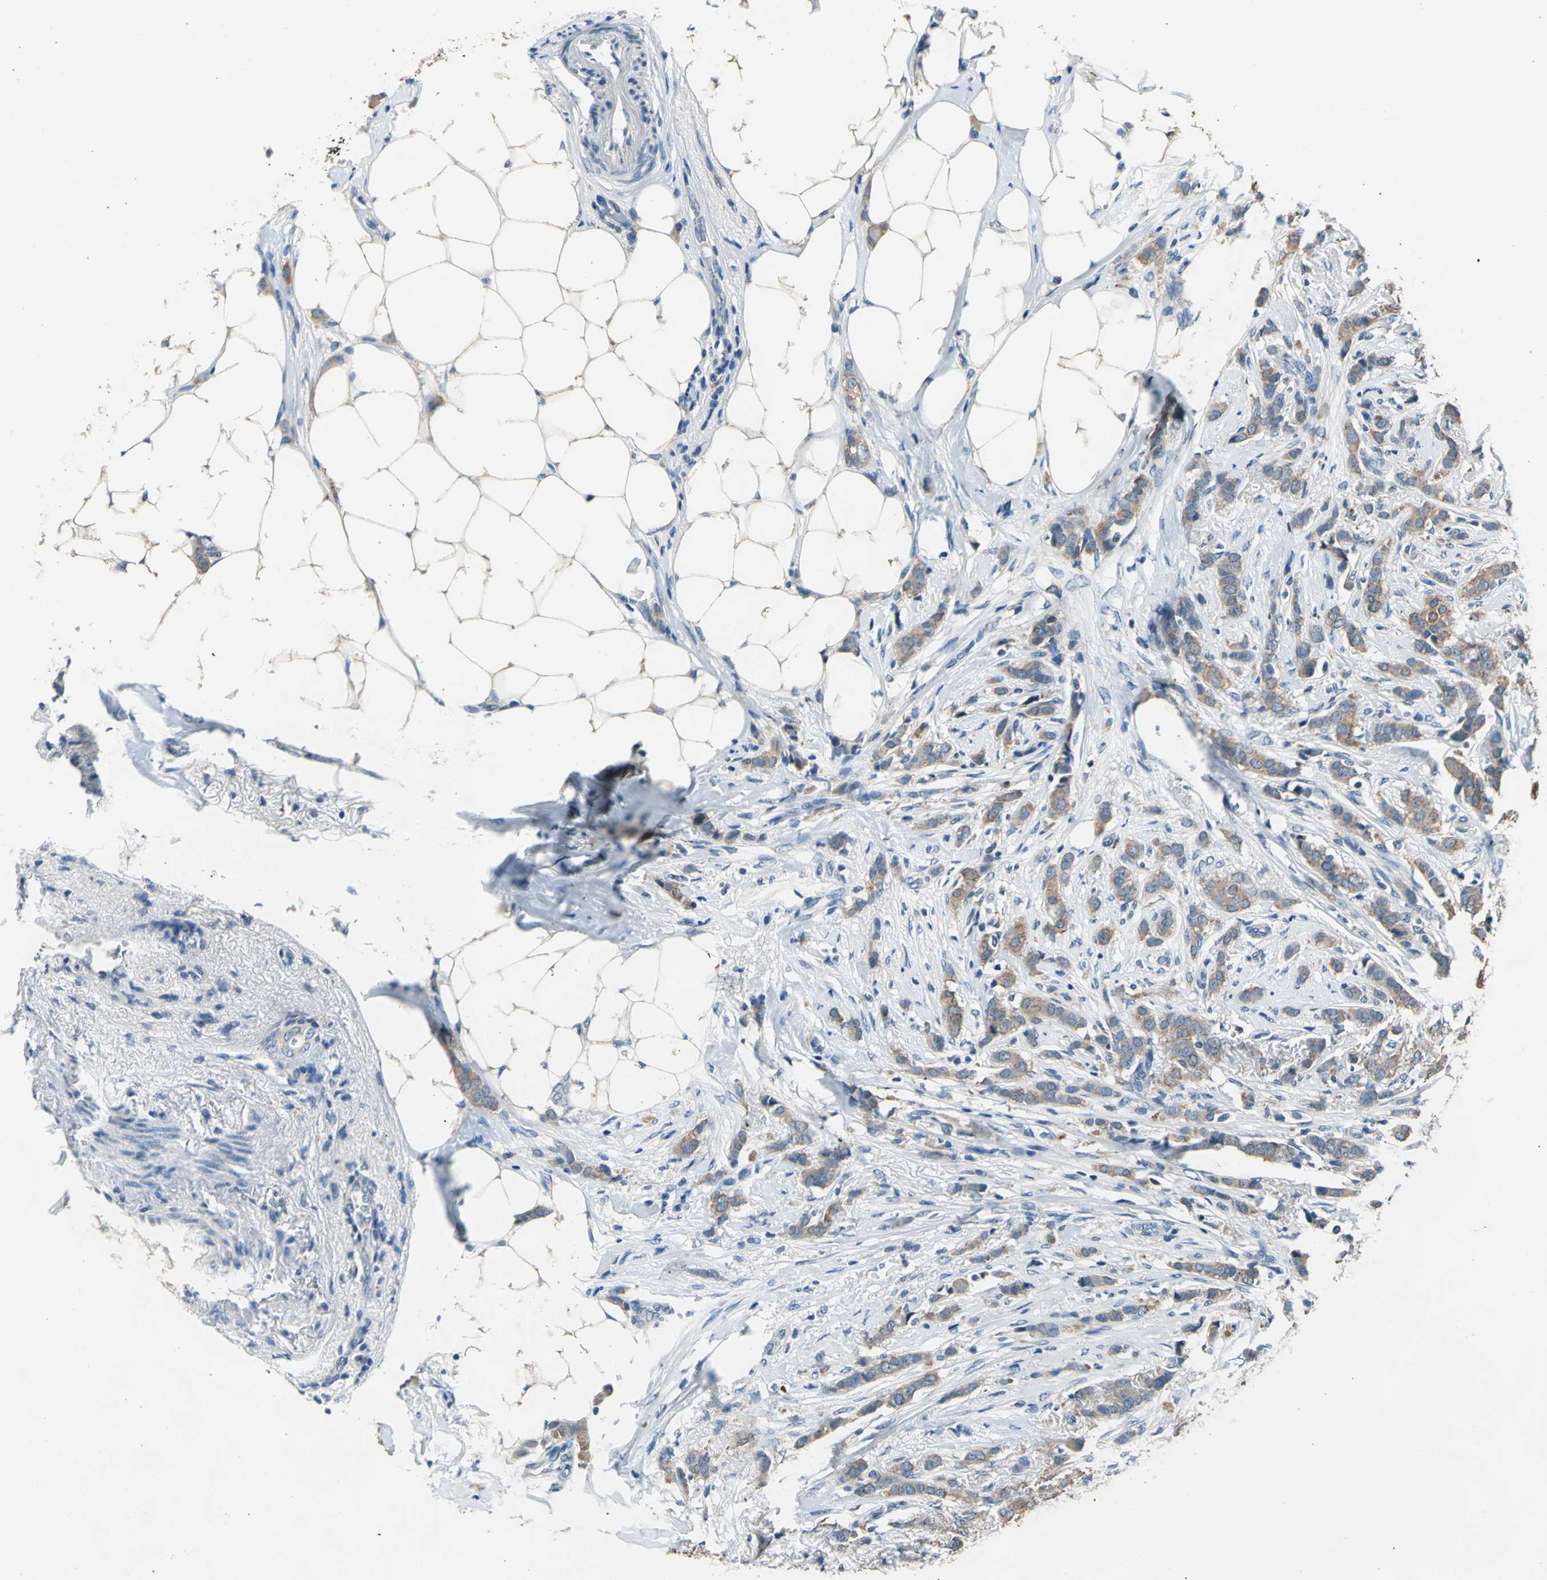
{"staining": {"intensity": "weak", "quantity": ">75%", "location": "cytoplasmic/membranous"}, "tissue": "breast cancer", "cell_type": "Tumor cells", "image_type": "cancer", "snomed": [{"axis": "morphology", "description": "Lobular carcinoma"}, {"axis": "topography", "description": "Breast"}], "caption": "Lobular carcinoma (breast) stained with a brown dye displays weak cytoplasmic/membranous positive positivity in about >75% of tumor cells.", "gene": "RASD2", "patient": {"sex": "female", "age": 55}}